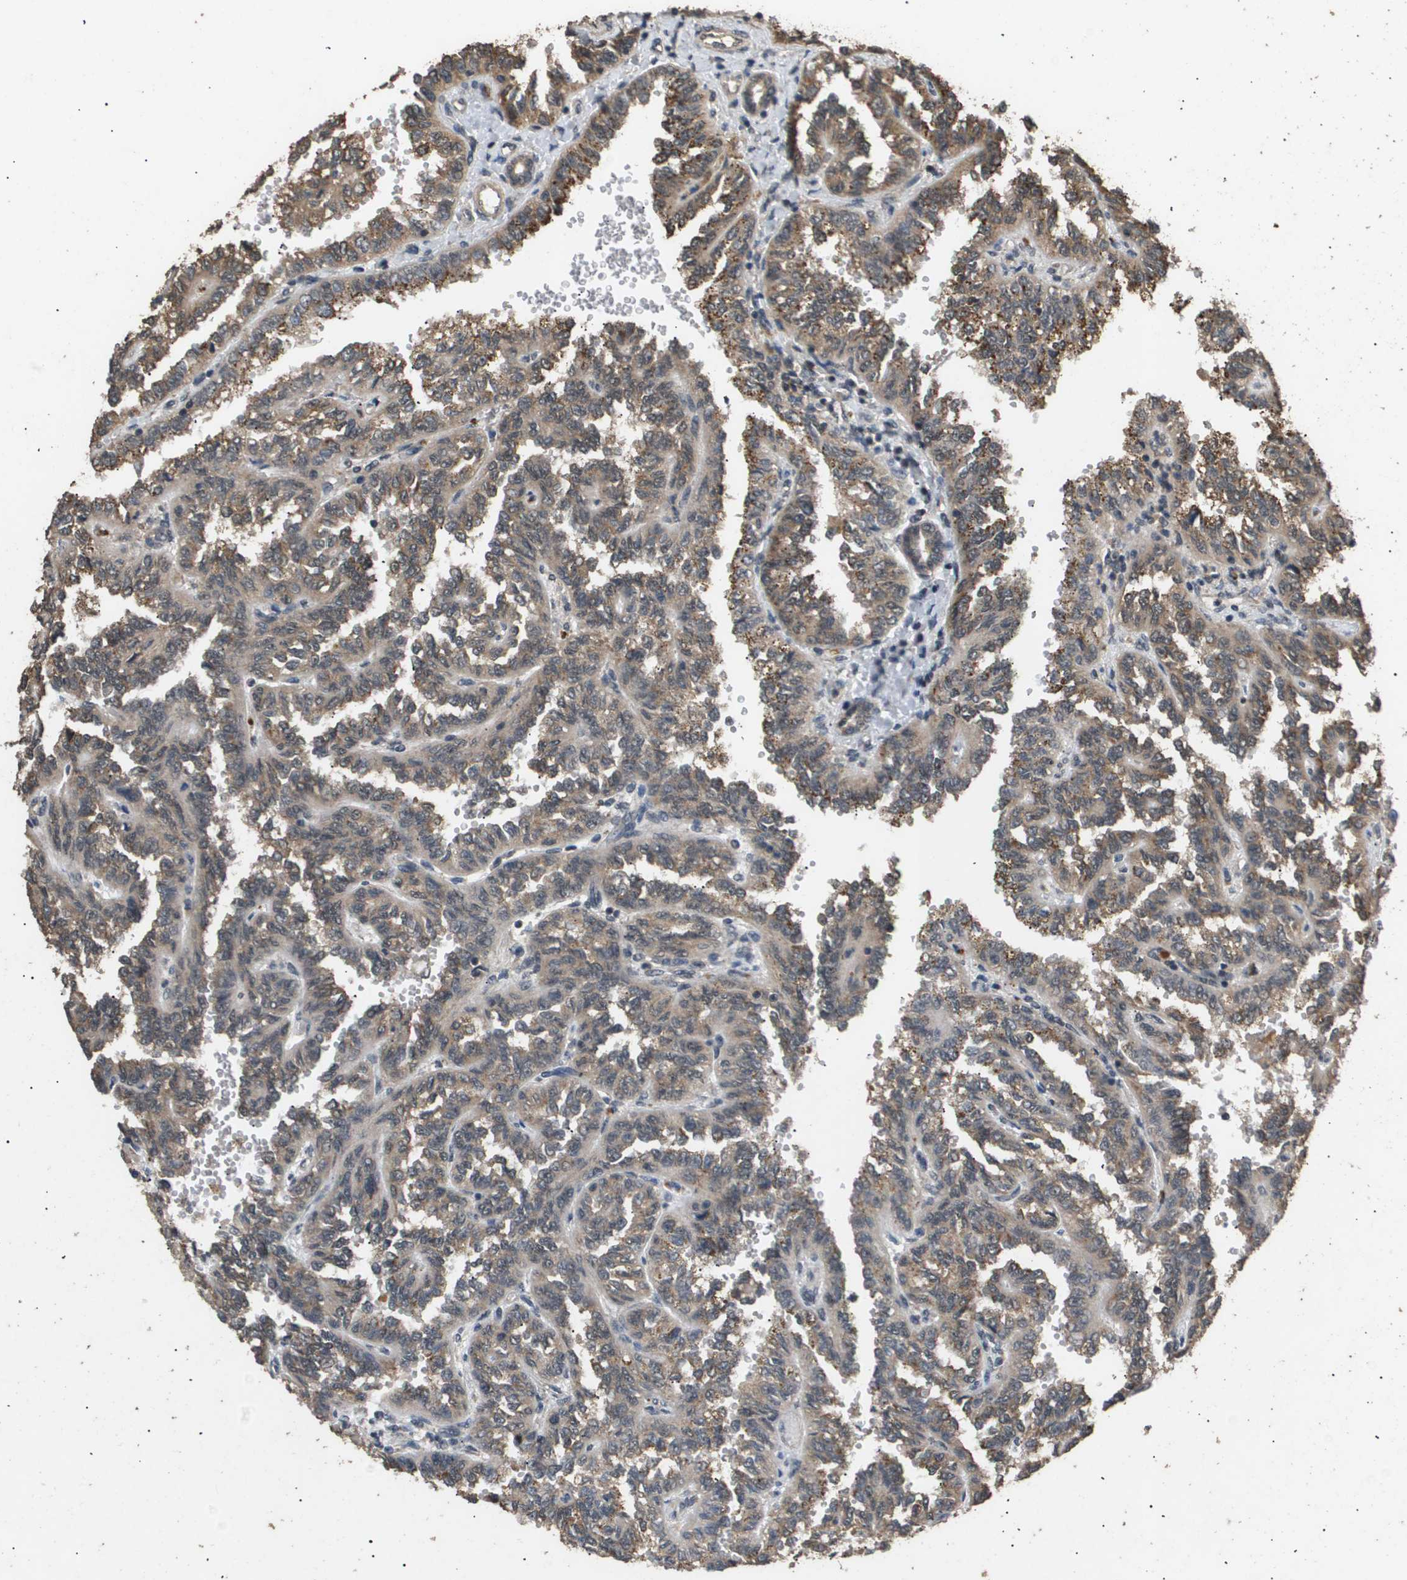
{"staining": {"intensity": "moderate", "quantity": ">75%", "location": "cytoplasmic/membranous"}, "tissue": "renal cancer", "cell_type": "Tumor cells", "image_type": "cancer", "snomed": [{"axis": "morphology", "description": "Inflammation, NOS"}, {"axis": "morphology", "description": "Adenocarcinoma, NOS"}, {"axis": "topography", "description": "Kidney"}], "caption": "Tumor cells display moderate cytoplasmic/membranous staining in about >75% of cells in renal cancer. (brown staining indicates protein expression, while blue staining denotes nuclei).", "gene": "ING1", "patient": {"sex": "male", "age": 68}}